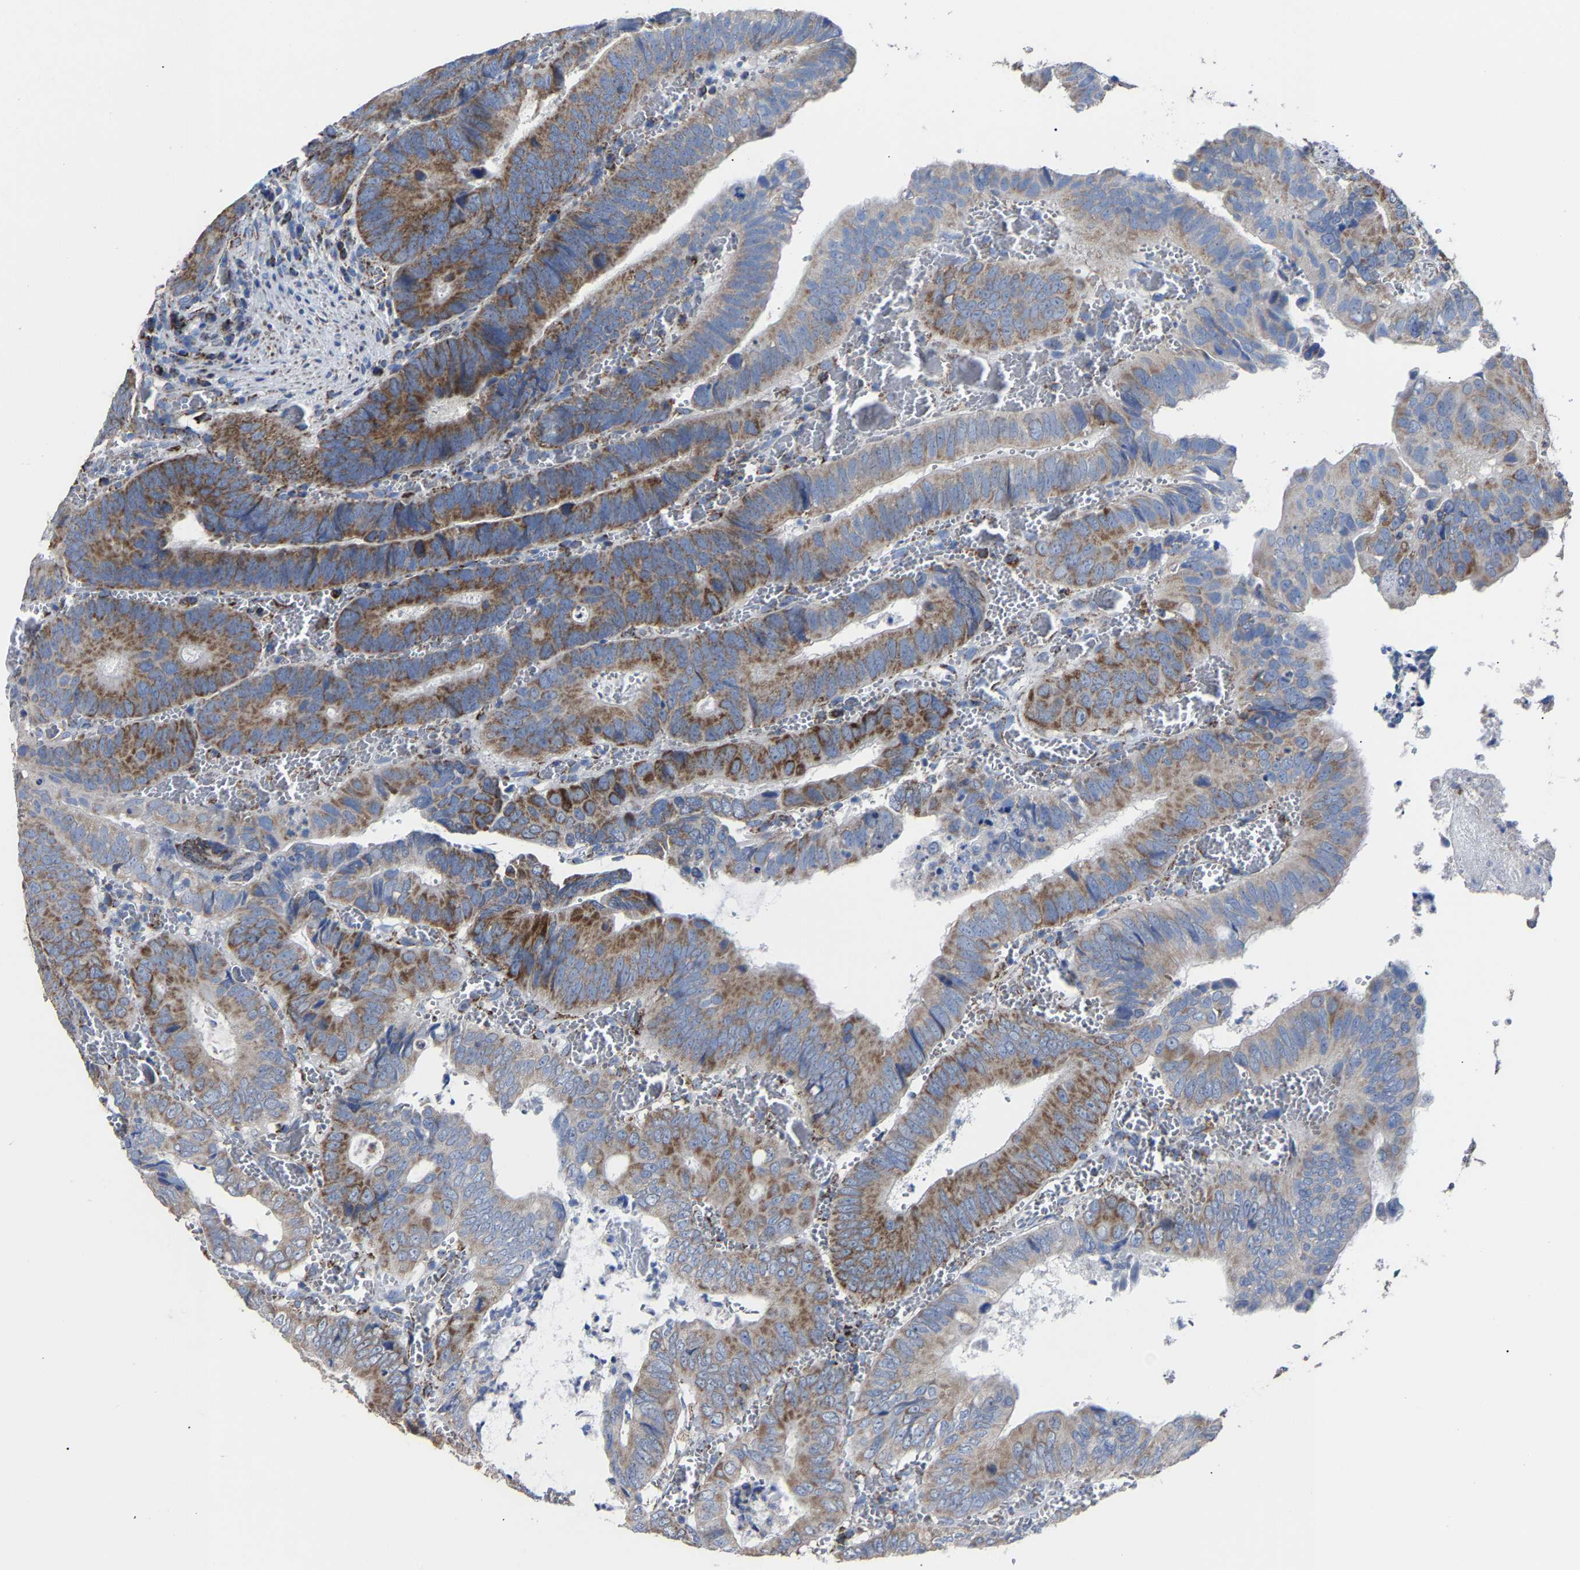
{"staining": {"intensity": "strong", "quantity": "25%-75%", "location": "cytoplasmic/membranous"}, "tissue": "colorectal cancer", "cell_type": "Tumor cells", "image_type": "cancer", "snomed": [{"axis": "morphology", "description": "Inflammation, NOS"}, {"axis": "morphology", "description": "Adenocarcinoma, NOS"}, {"axis": "topography", "description": "Colon"}], "caption": "Adenocarcinoma (colorectal) was stained to show a protein in brown. There is high levels of strong cytoplasmic/membranous positivity in about 25%-75% of tumor cells. (brown staining indicates protein expression, while blue staining denotes nuclei).", "gene": "NDUFV3", "patient": {"sex": "male", "age": 72}}